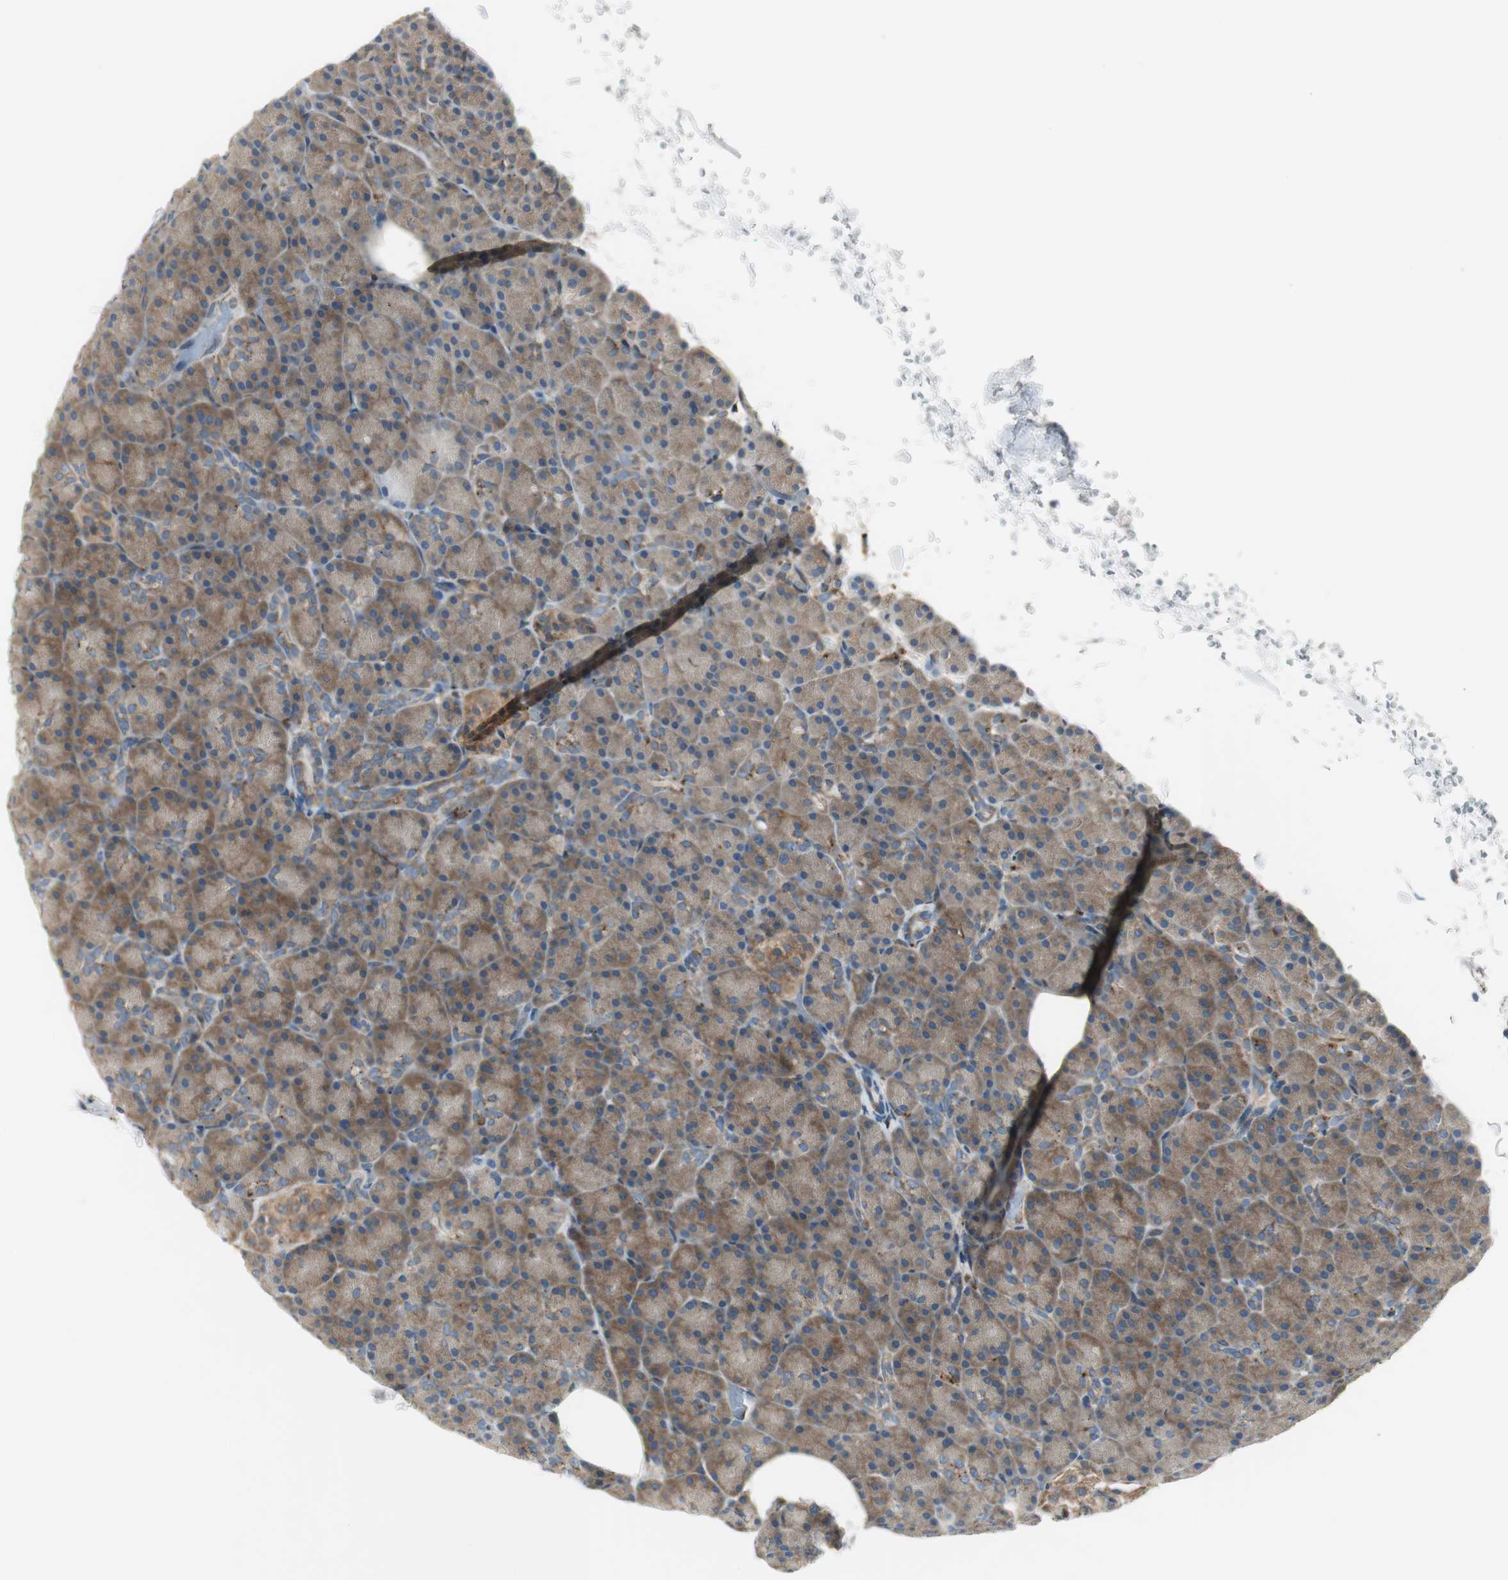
{"staining": {"intensity": "moderate", "quantity": ">75%", "location": "cytoplasmic/membranous"}, "tissue": "pancreas", "cell_type": "Exocrine glandular cells", "image_type": "normal", "snomed": [{"axis": "morphology", "description": "Normal tissue, NOS"}, {"axis": "topography", "description": "Pancreas"}], "caption": "Pancreas stained with DAB (3,3'-diaminobenzidine) immunohistochemistry exhibits medium levels of moderate cytoplasmic/membranous staining in about >75% of exocrine glandular cells. (IHC, brightfield microscopy, high magnification).", "gene": "NCK1", "patient": {"sex": "female", "age": 43}}